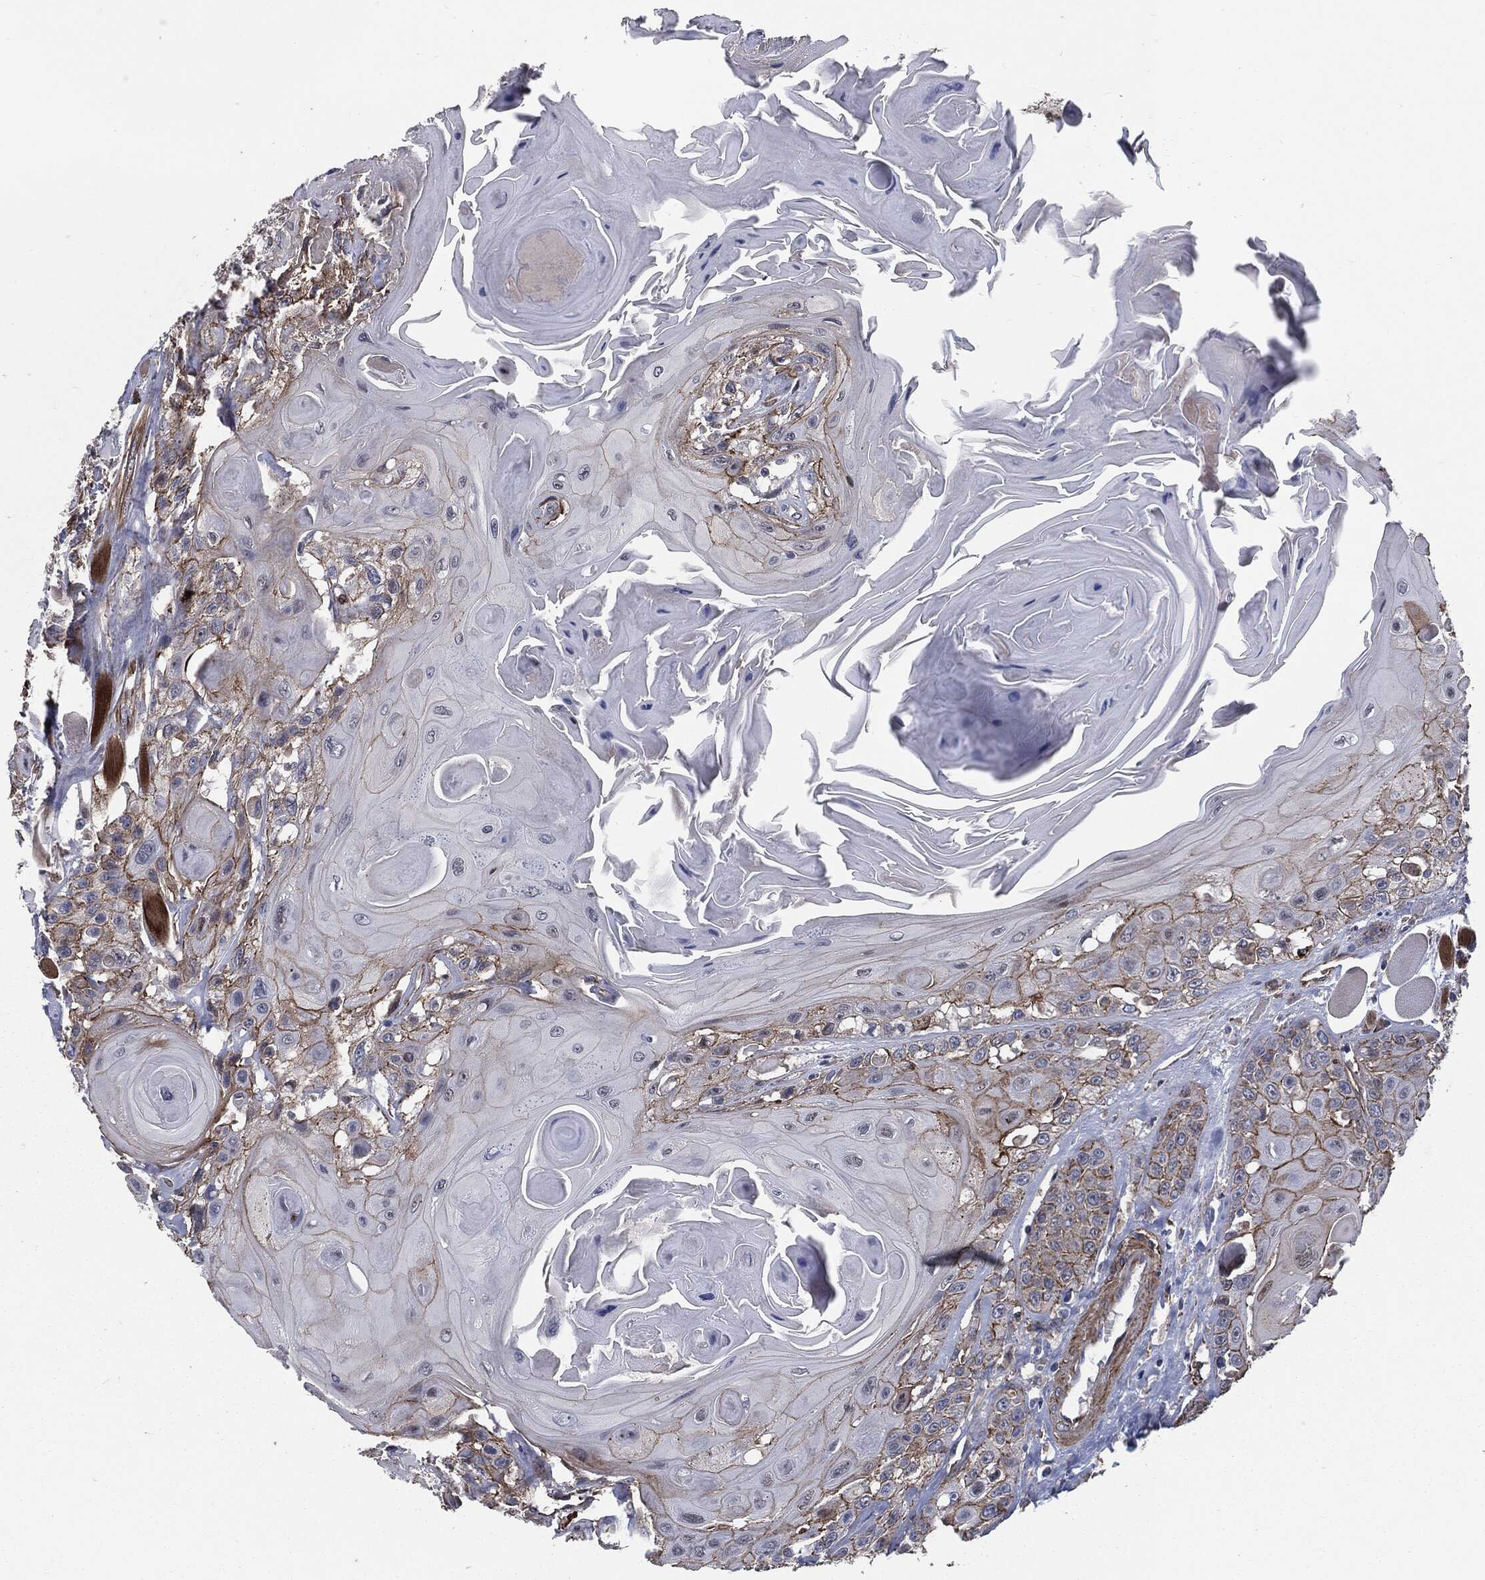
{"staining": {"intensity": "moderate", "quantity": "<25%", "location": "cytoplasmic/membranous"}, "tissue": "head and neck cancer", "cell_type": "Tumor cells", "image_type": "cancer", "snomed": [{"axis": "morphology", "description": "Squamous cell carcinoma, NOS"}, {"axis": "topography", "description": "Head-Neck"}], "caption": "IHC staining of head and neck cancer (squamous cell carcinoma), which exhibits low levels of moderate cytoplasmic/membranous positivity in about <25% of tumor cells indicating moderate cytoplasmic/membranous protein staining. The staining was performed using DAB (3,3'-diaminobenzidine) (brown) for protein detection and nuclei were counterstained in hematoxylin (blue).", "gene": "SVIL", "patient": {"sex": "female", "age": 59}}